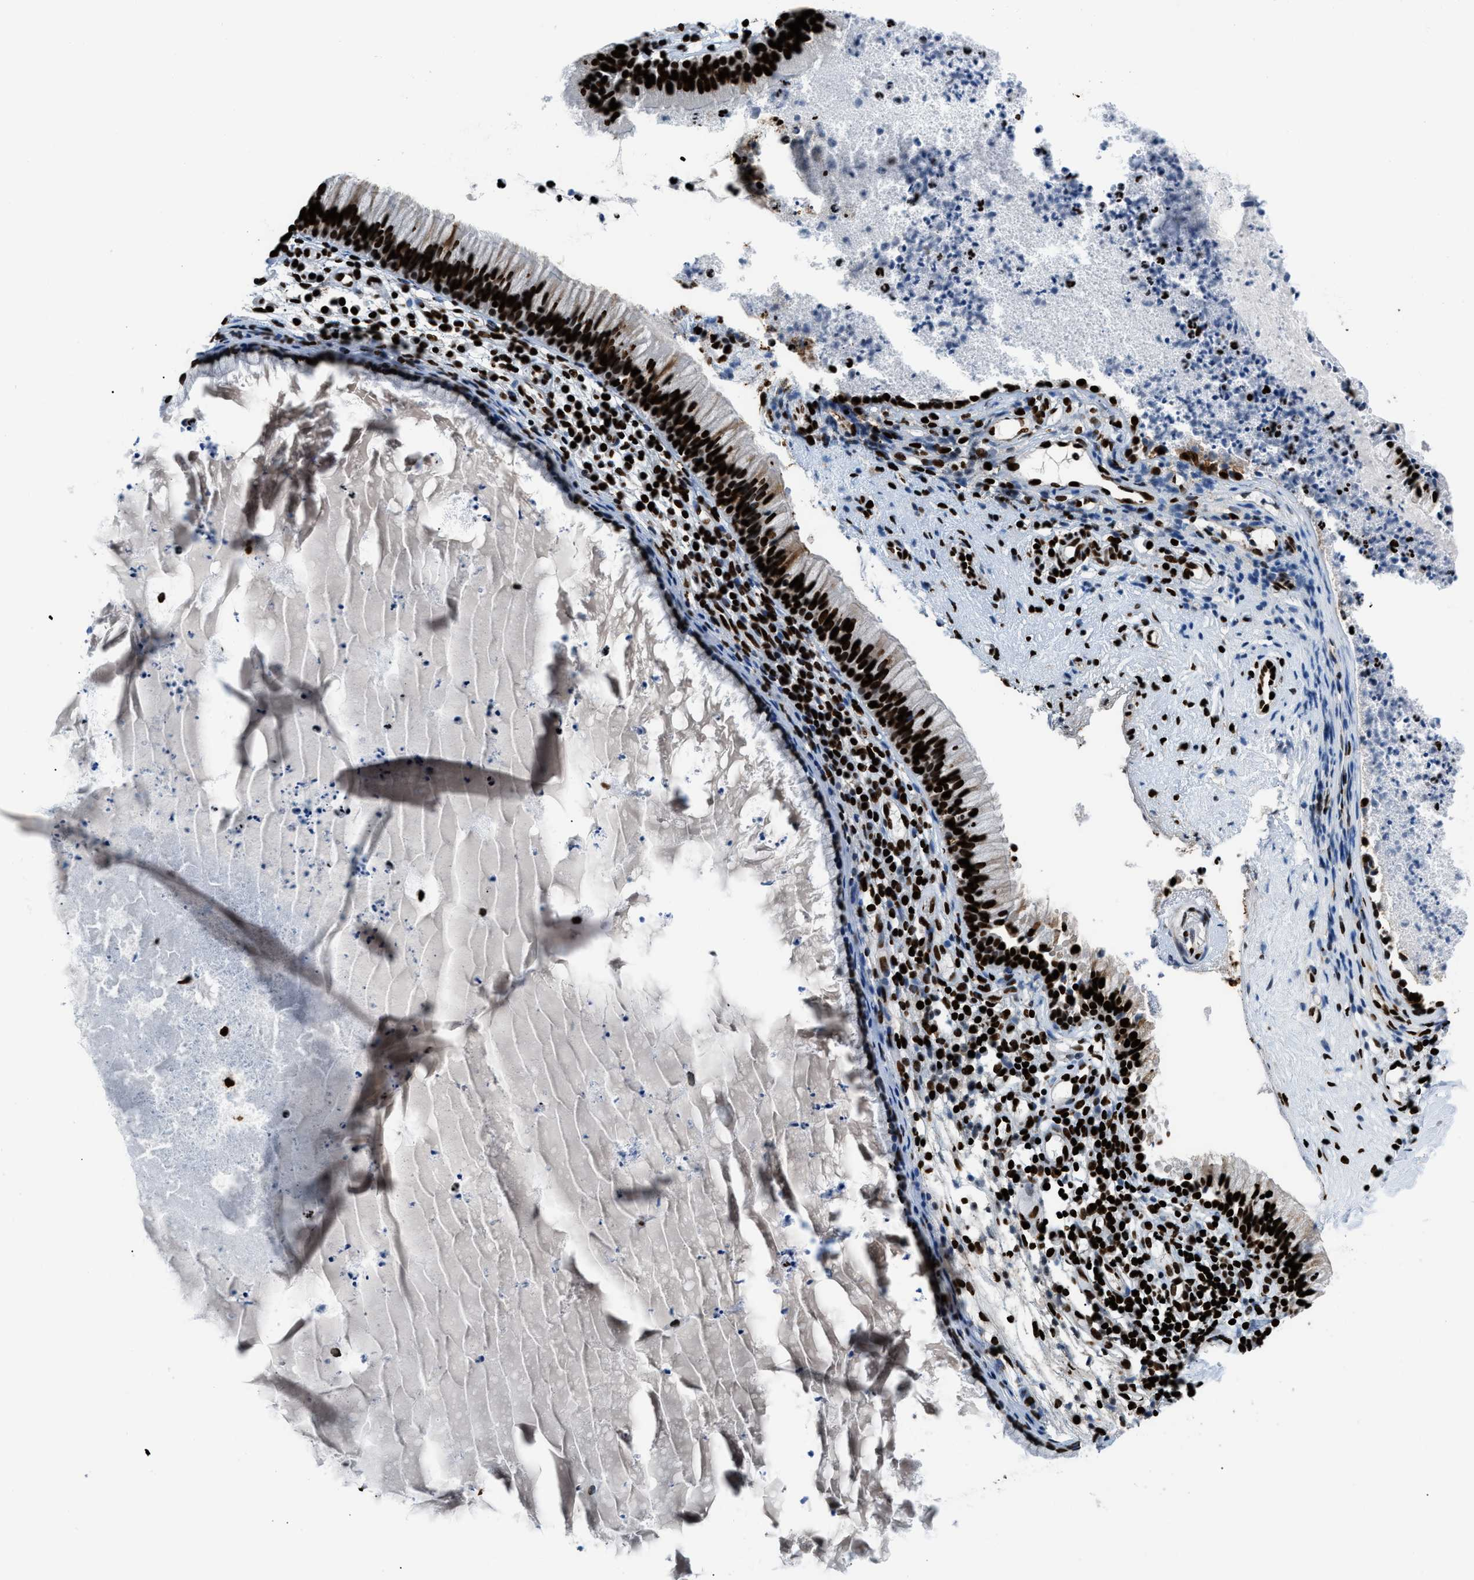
{"staining": {"intensity": "strong", "quantity": ">75%", "location": "nuclear"}, "tissue": "nasopharynx", "cell_type": "Respiratory epithelial cells", "image_type": "normal", "snomed": [{"axis": "morphology", "description": "Normal tissue, NOS"}, {"axis": "topography", "description": "Nasopharynx"}], "caption": "IHC of benign nasopharynx demonstrates high levels of strong nuclear positivity in approximately >75% of respiratory epithelial cells.", "gene": "HNRNPM", "patient": {"sex": "male", "age": 21}}